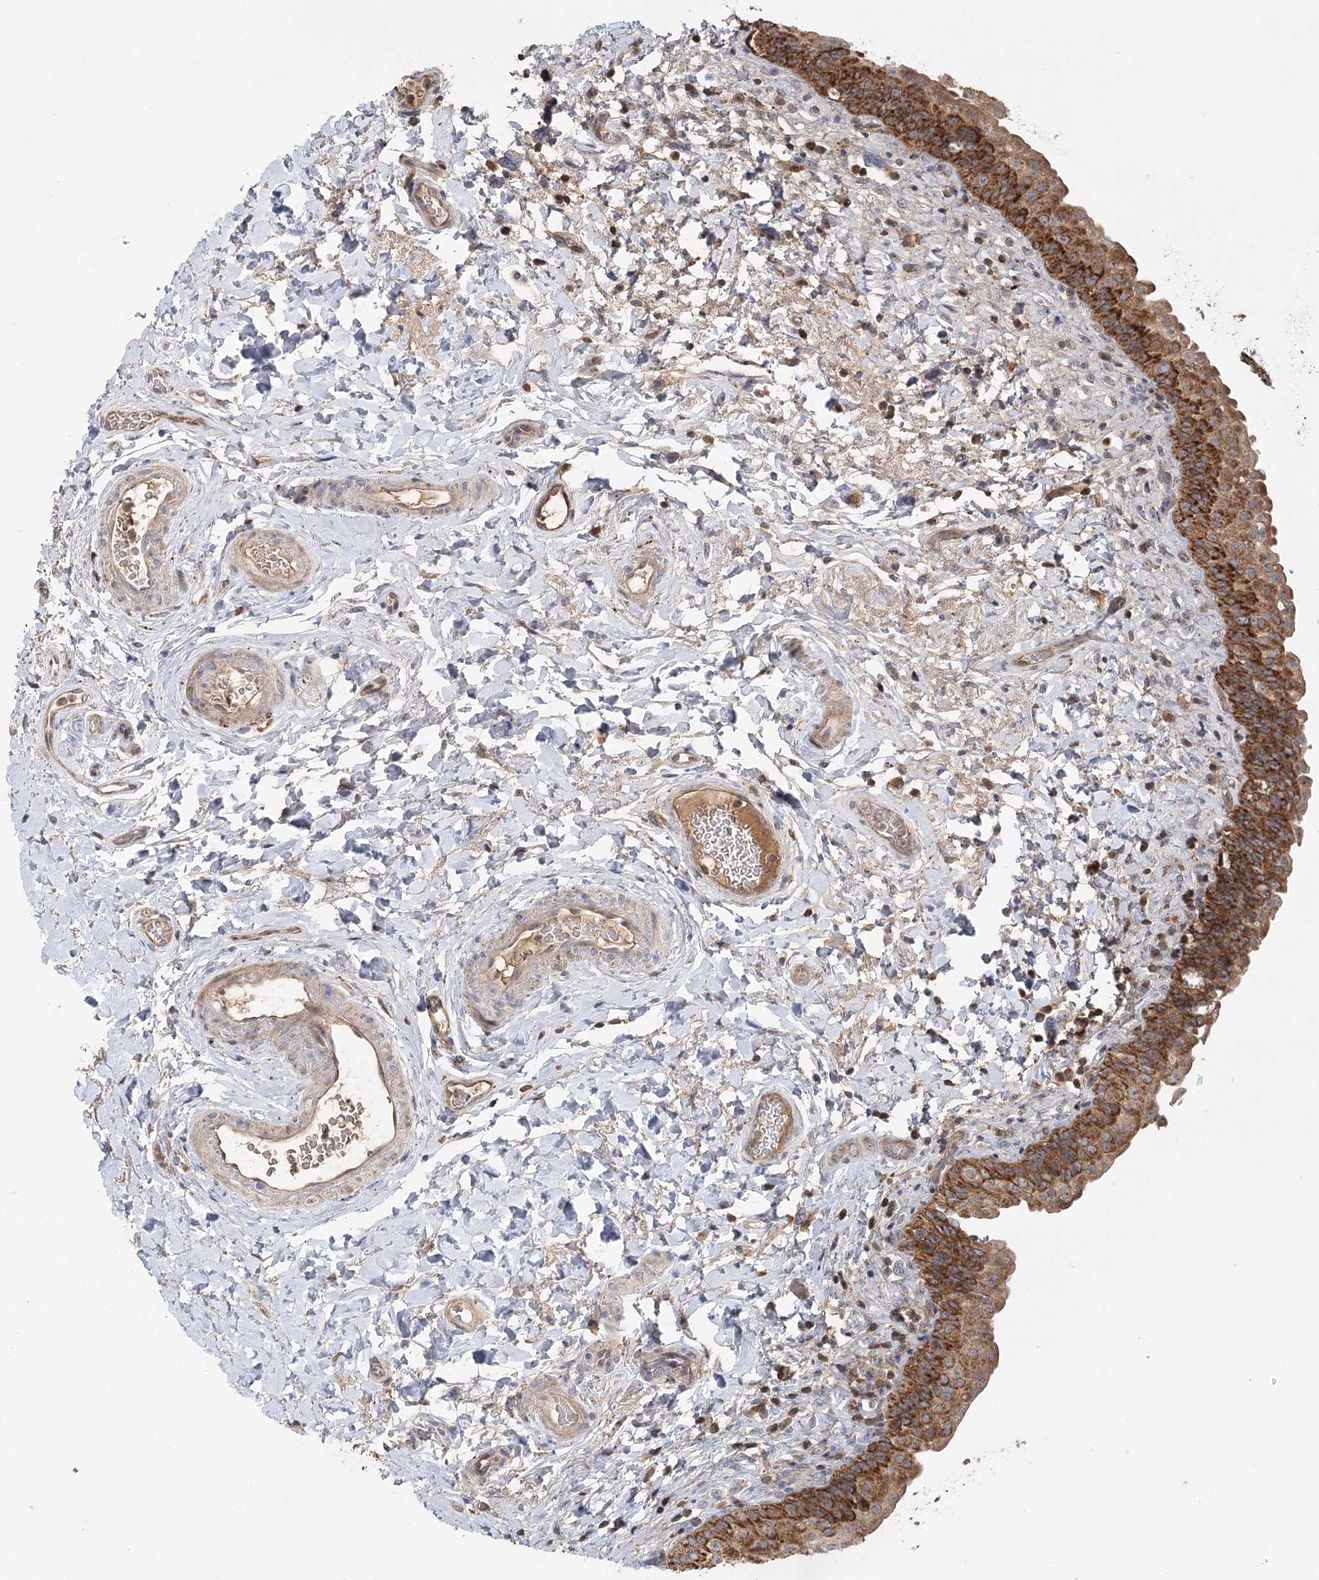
{"staining": {"intensity": "strong", "quantity": ">75%", "location": "cytoplasmic/membranous"}, "tissue": "urinary bladder", "cell_type": "Urothelial cells", "image_type": "normal", "snomed": [{"axis": "morphology", "description": "Normal tissue, NOS"}, {"axis": "topography", "description": "Urinary bladder"}], "caption": "Immunohistochemical staining of benign urinary bladder reveals high levels of strong cytoplasmic/membranous expression in about >75% of urothelial cells. (IHC, brightfield microscopy, high magnification).", "gene": "ENSG00000273217", "patient": {"sex": "male", "age": 83}}